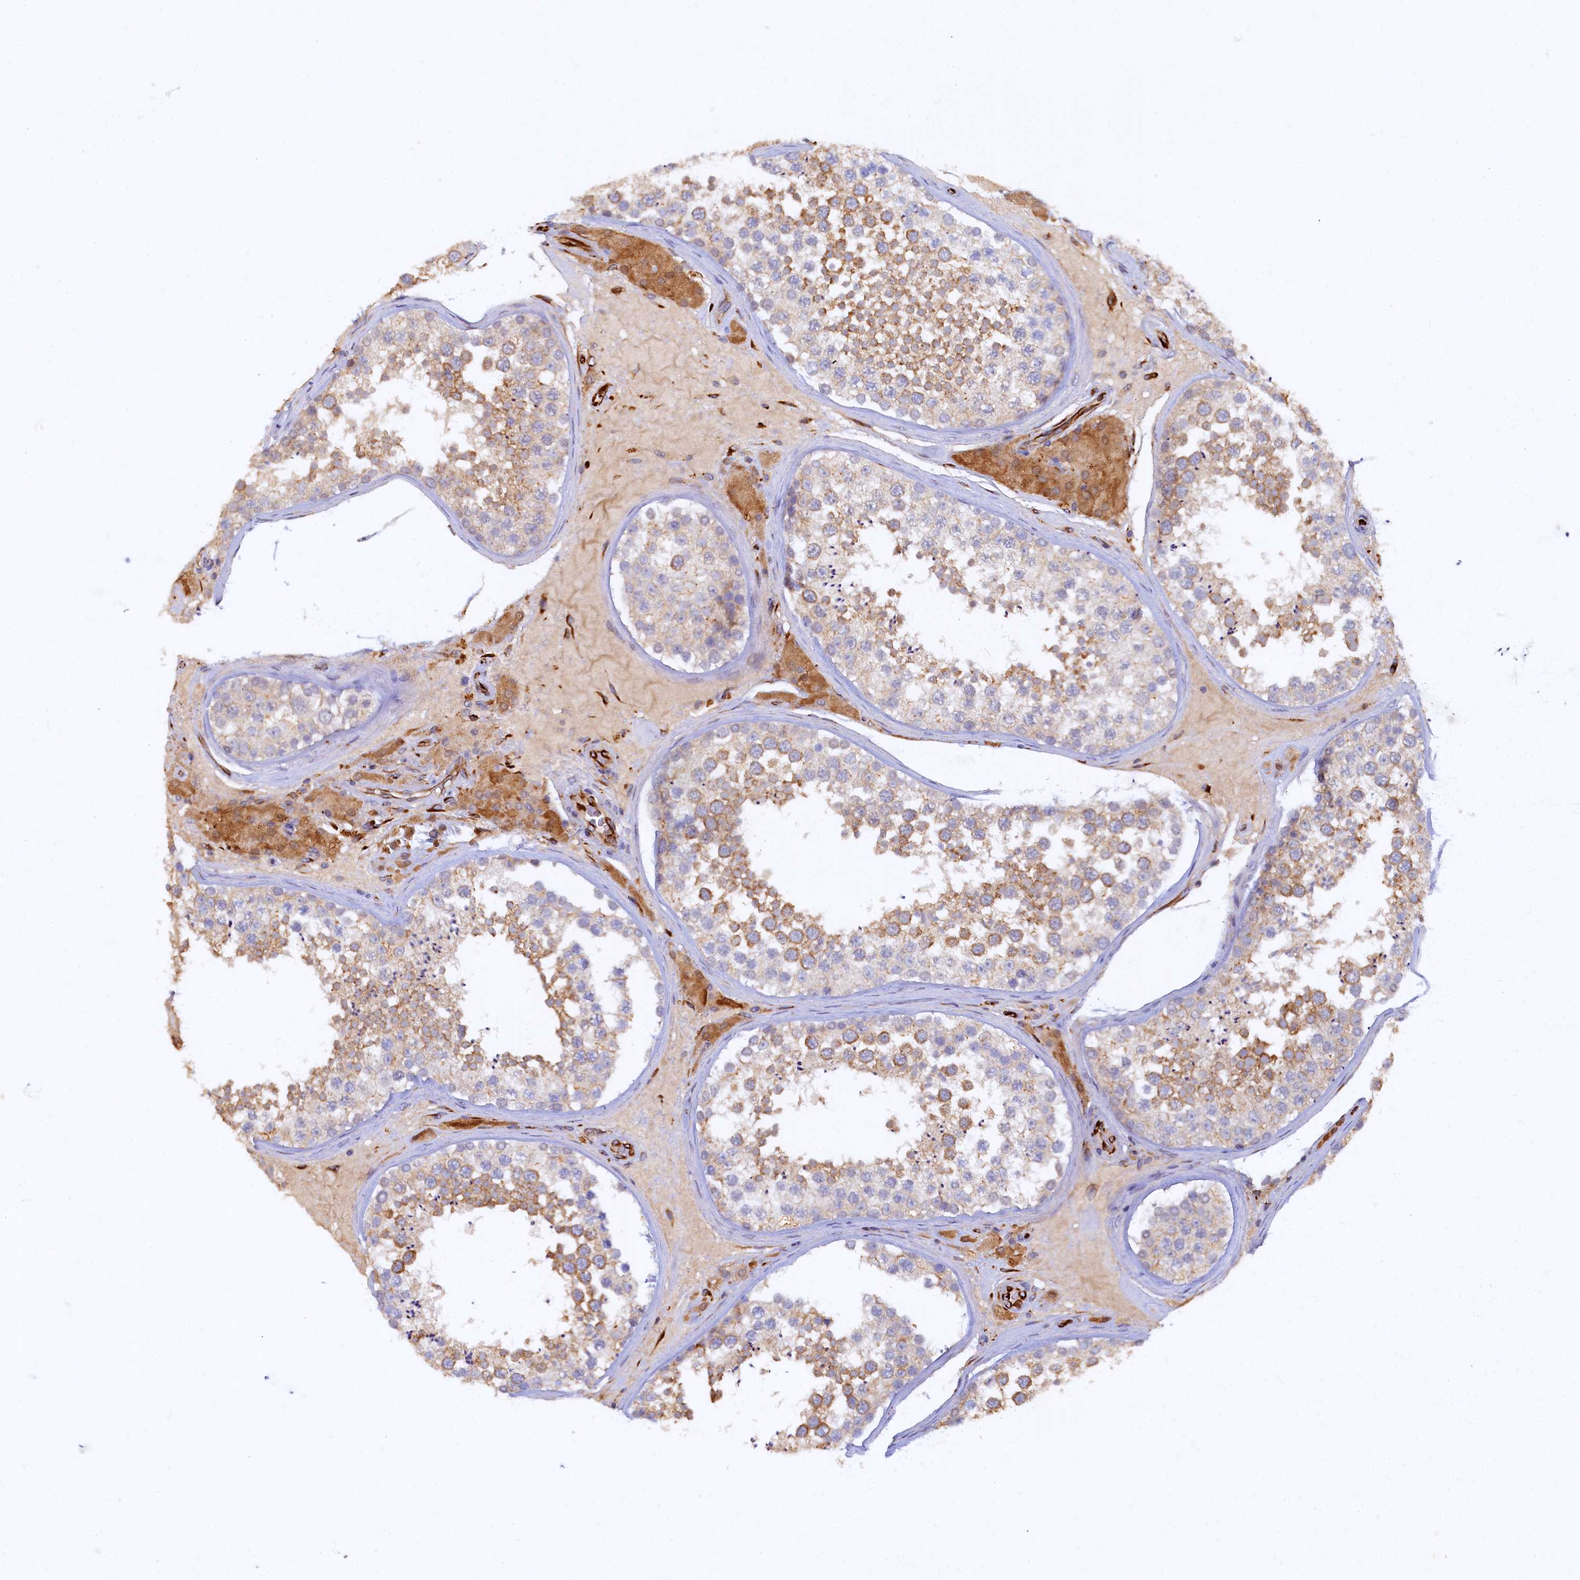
{"staining": {"intensity": "moderate", "quantity": "25%-75%", "location": "cytoplasmic/membranous"}, "tissue": "testis", "cell_type": "Cells in seminiferous ducts", "image_type": "normal", "snomed": [{"axis": "morphology", "description": "Normal tissue, NOS"}, {"axis": "topography", "description": "Testis"}], "caption": "Cells in seminiferous ducts demonstrate moderate cytoplasmic/membranous staining in approximately 25%-75% of cells in normal testis.", "gene": "ARL11", "patient": {"sex": "male", "age": 46}}